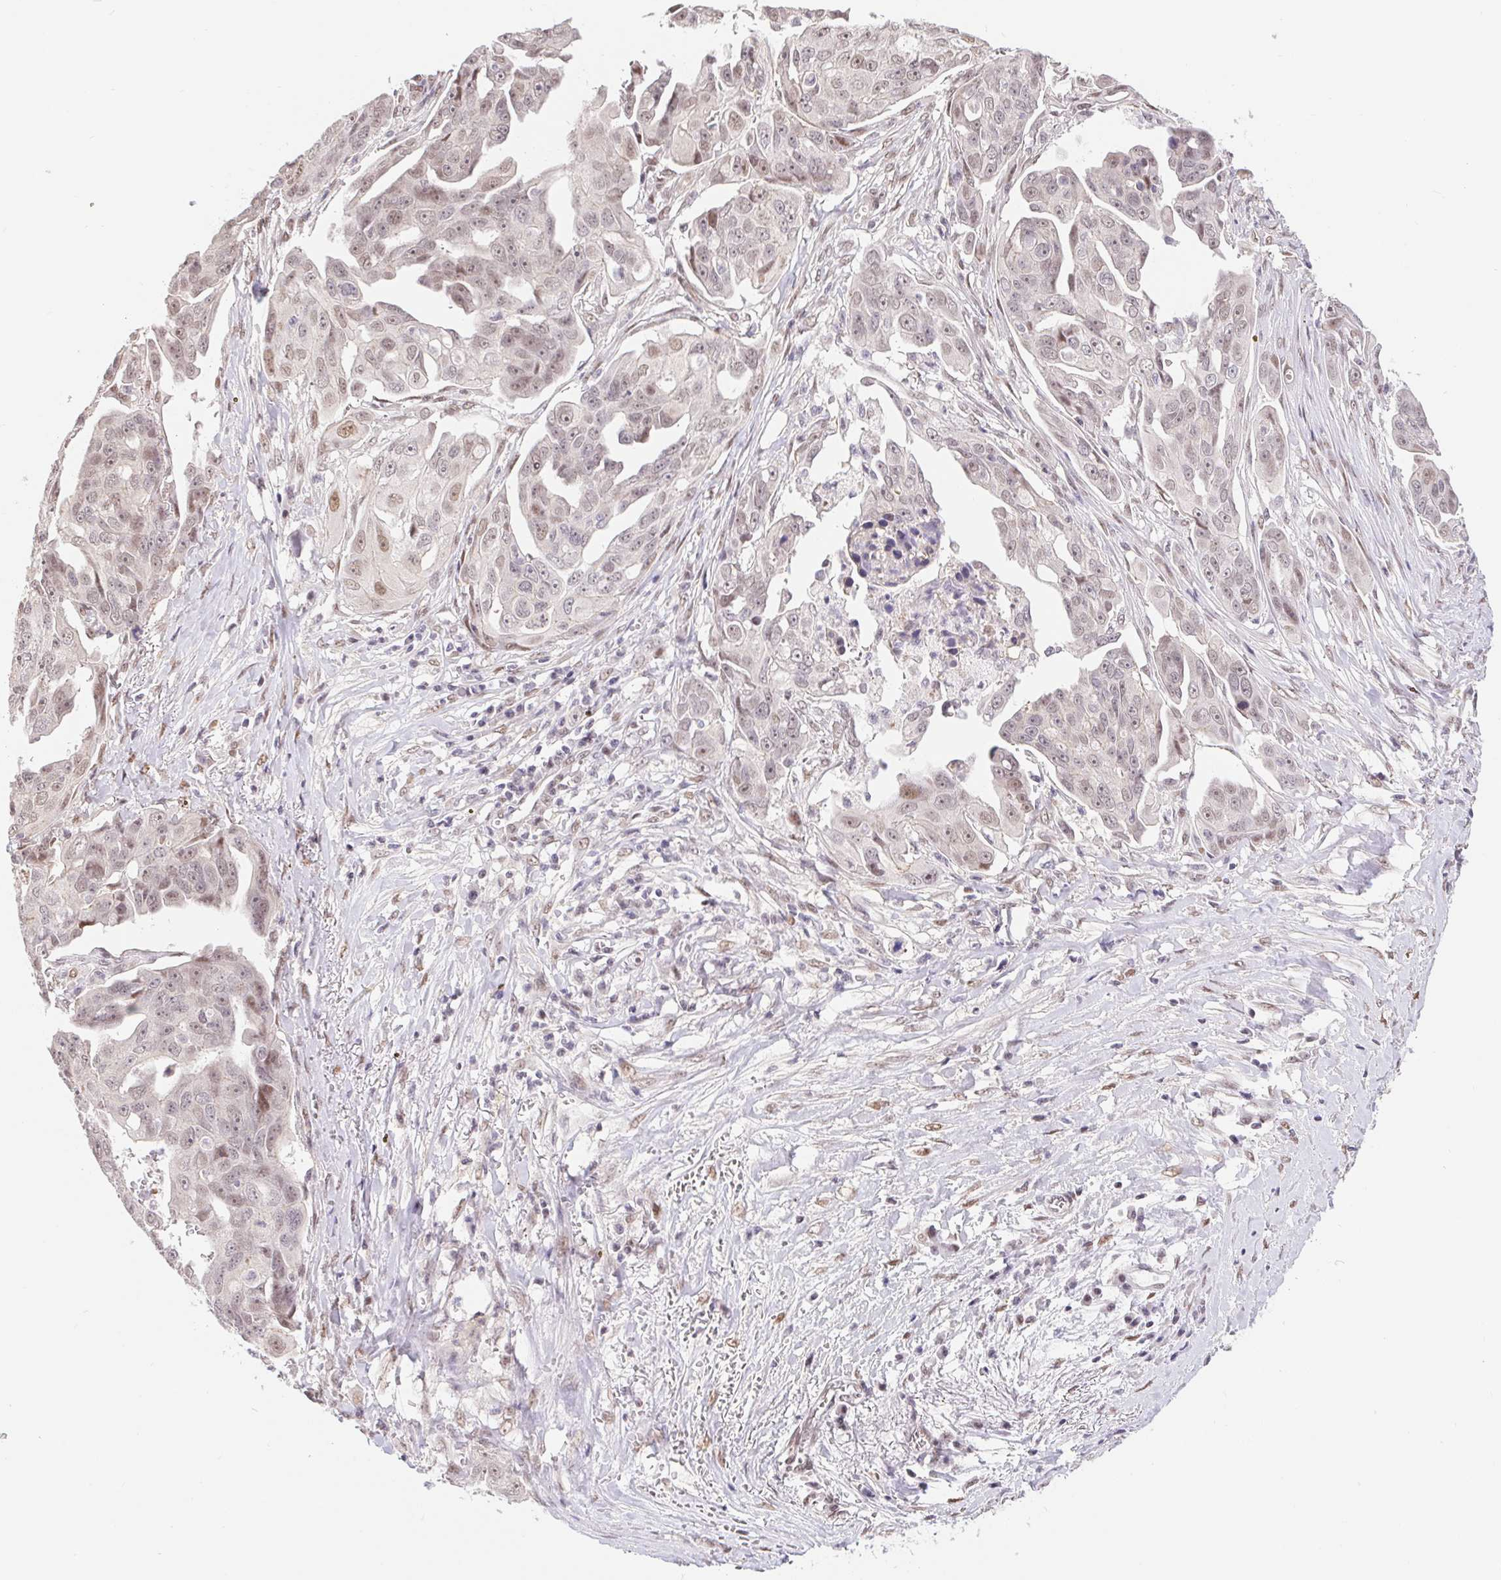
{"staining": {"intensity": "weak", "quantity": "25%-75%", "location": "nuclear"}, "tissue": "ovarian cancer", "cell_type": "Tumor cells", "image_type": "cancer", "snomed": [{"axis": "morphology", "description": "Carcinoma, endometroid"}, {"axis": "topography", "description": "Ovary"}], "caption": "This photomicrograph shows ovarian endometroid carcinoma stained with immunohistochemistry (IHC) to label a protein in brown. The nuclear of tumor cells show weak positivity for the protein. Nuclei are counter-stained blue.", "gene": "CAND1", "patient": {"sex": "female", "age": 70}}